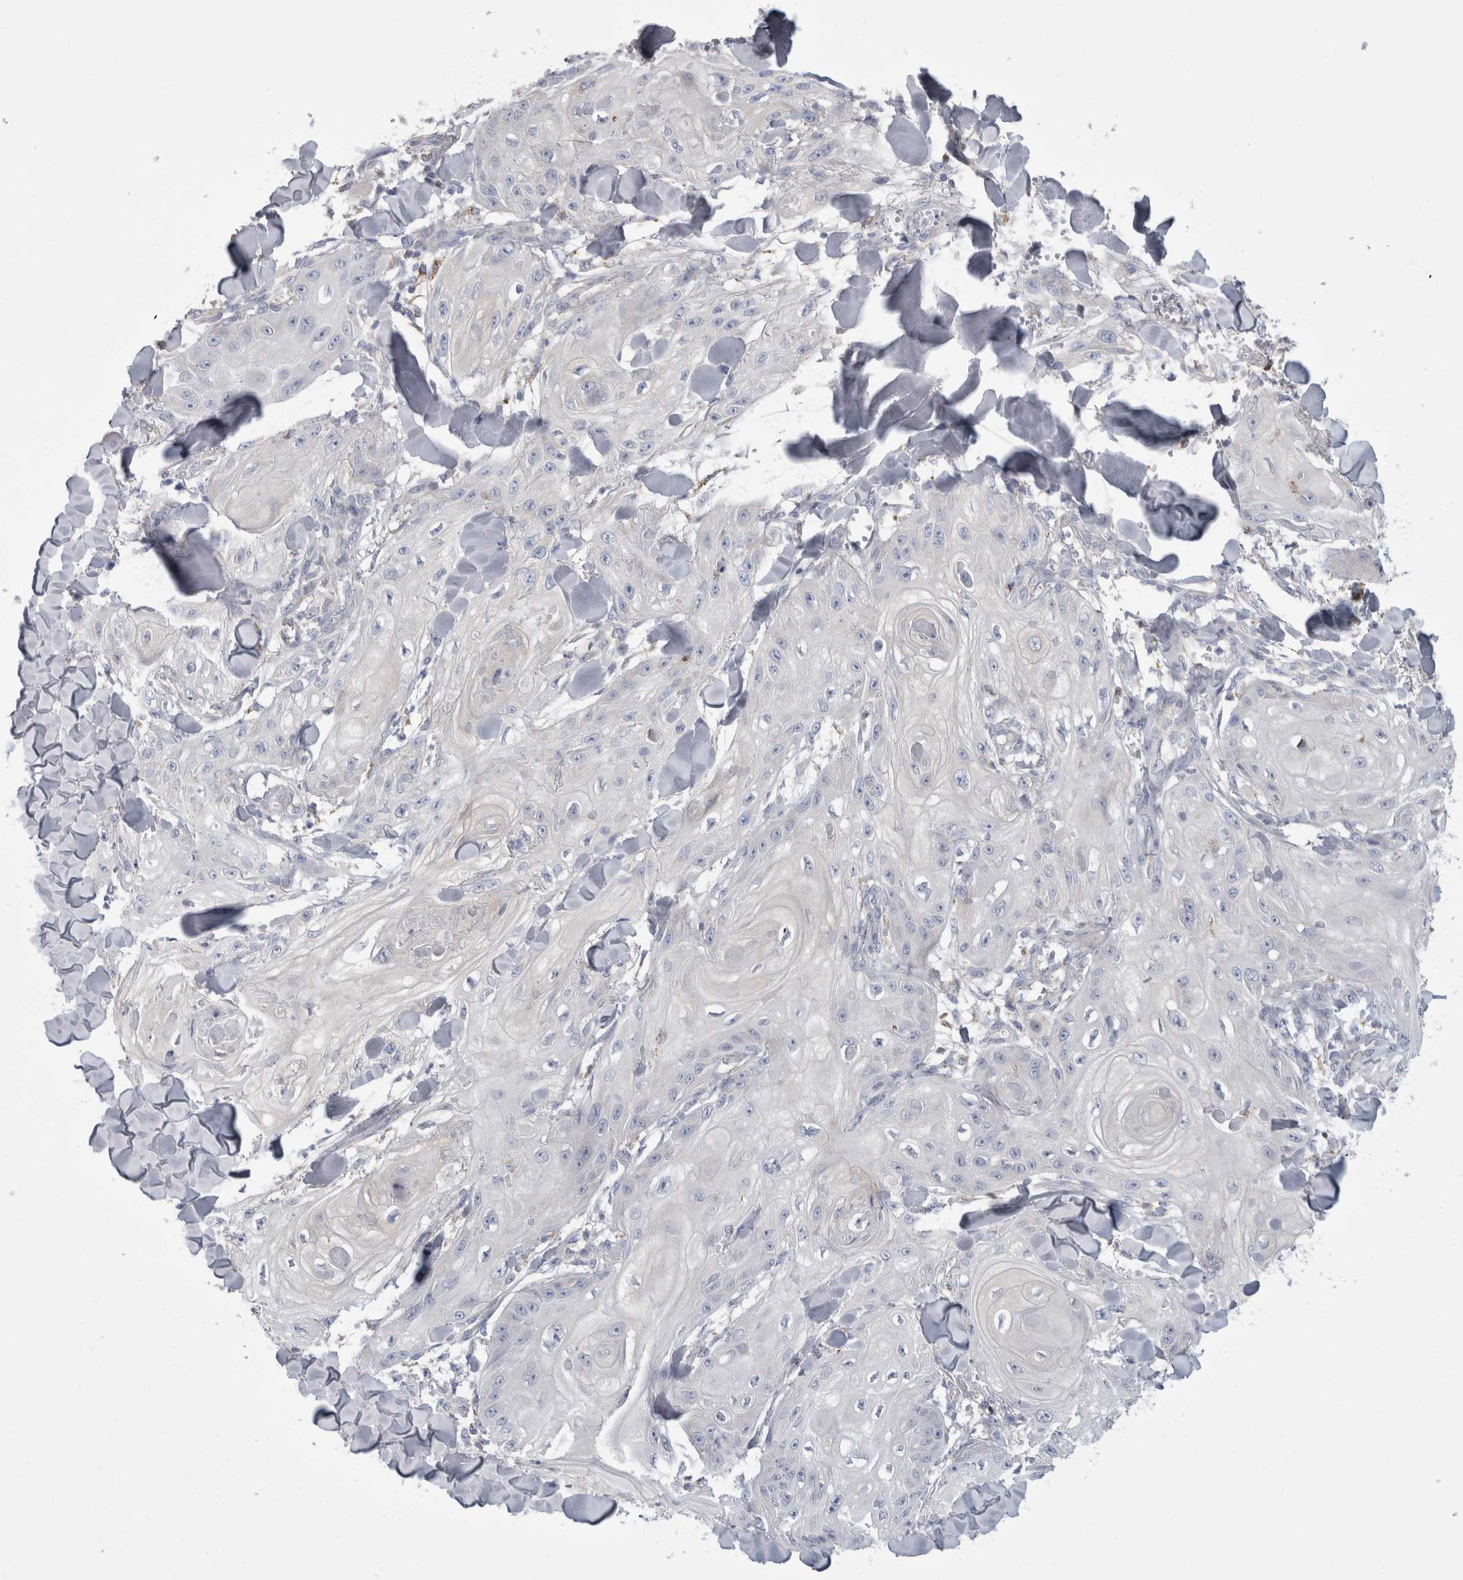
{"staining": {"intensity": "negative", "quantity": "none", "location": "none"}, "tissue": "skin cancer", "cell_type": "Tumor cells", "image_type": "cancer", "snomed": [{"axis": "morphology", "description": "Squamous cell carcinoma, NOS"}, {"axis": "topography", "description": "Skin"}], "caption": "Human skin cancer (squamous cell carcinoma) stained for a protein using immunohistochemistry (IHC) reveals no staining in tumor cells.", "gene": "GATM", "patient": {"sex": "male", "age": 74}}